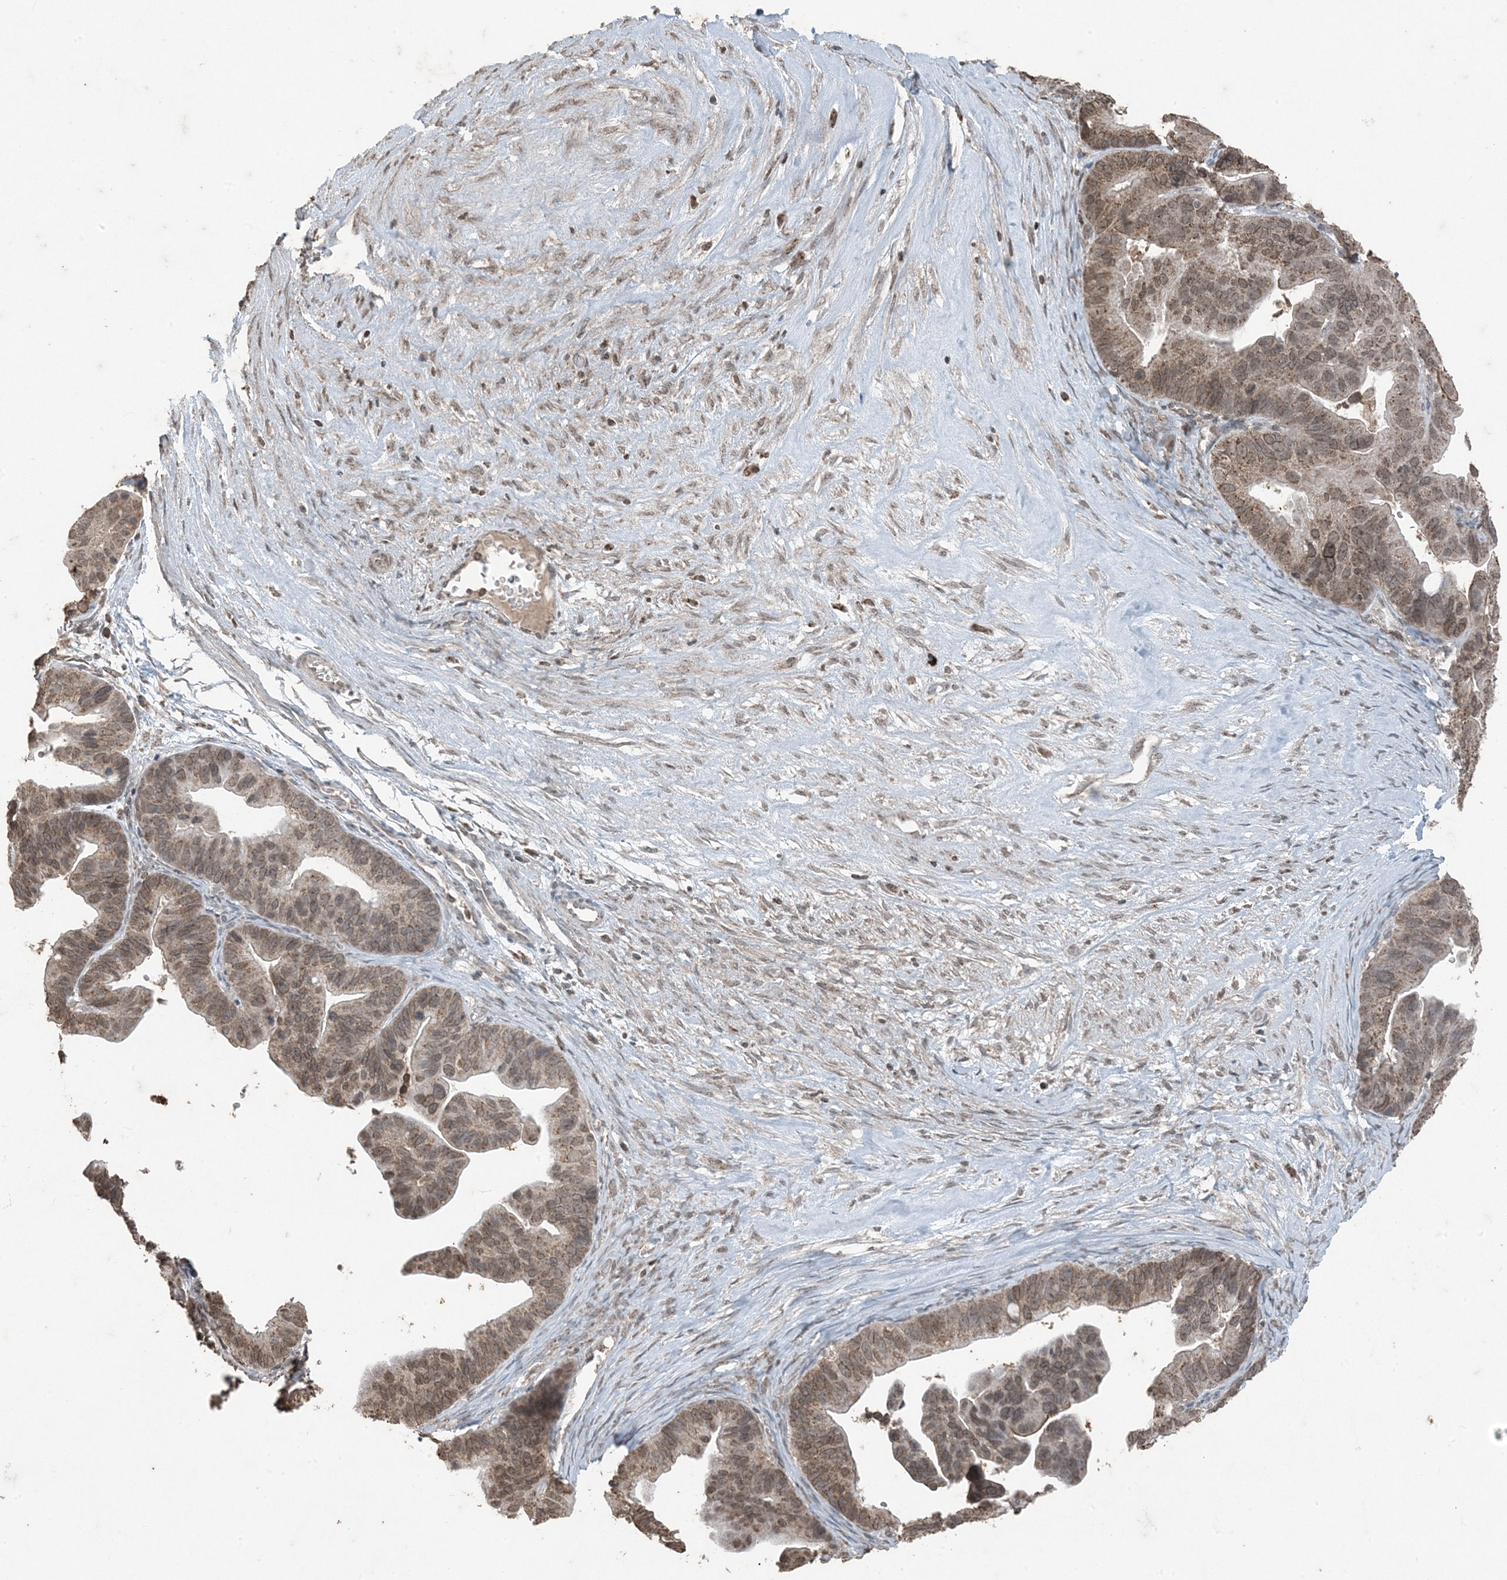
{"staining": {"intensity": "moderate", "quantity": ">75%", "location": "cytoplasmic/membranous,nuclear"}, "tissue": "ovarian cancer", "cell_type": "Tumor cells", "image_type": "cancer", "snomed": [{"axis": "morphology", "description": "Cystadenocarcinoma, serous, NOS"}, {"axis": "topography", "description": "Ovary"}], "caption": "Moderate cytoplasmic/membranous and nuclear protein staining is identified in about >75% of tumor cells in ovarian serous cystadenocarcinoma.", "gene": "GNL1", "patient": {"sex": "female", "age": 56}}